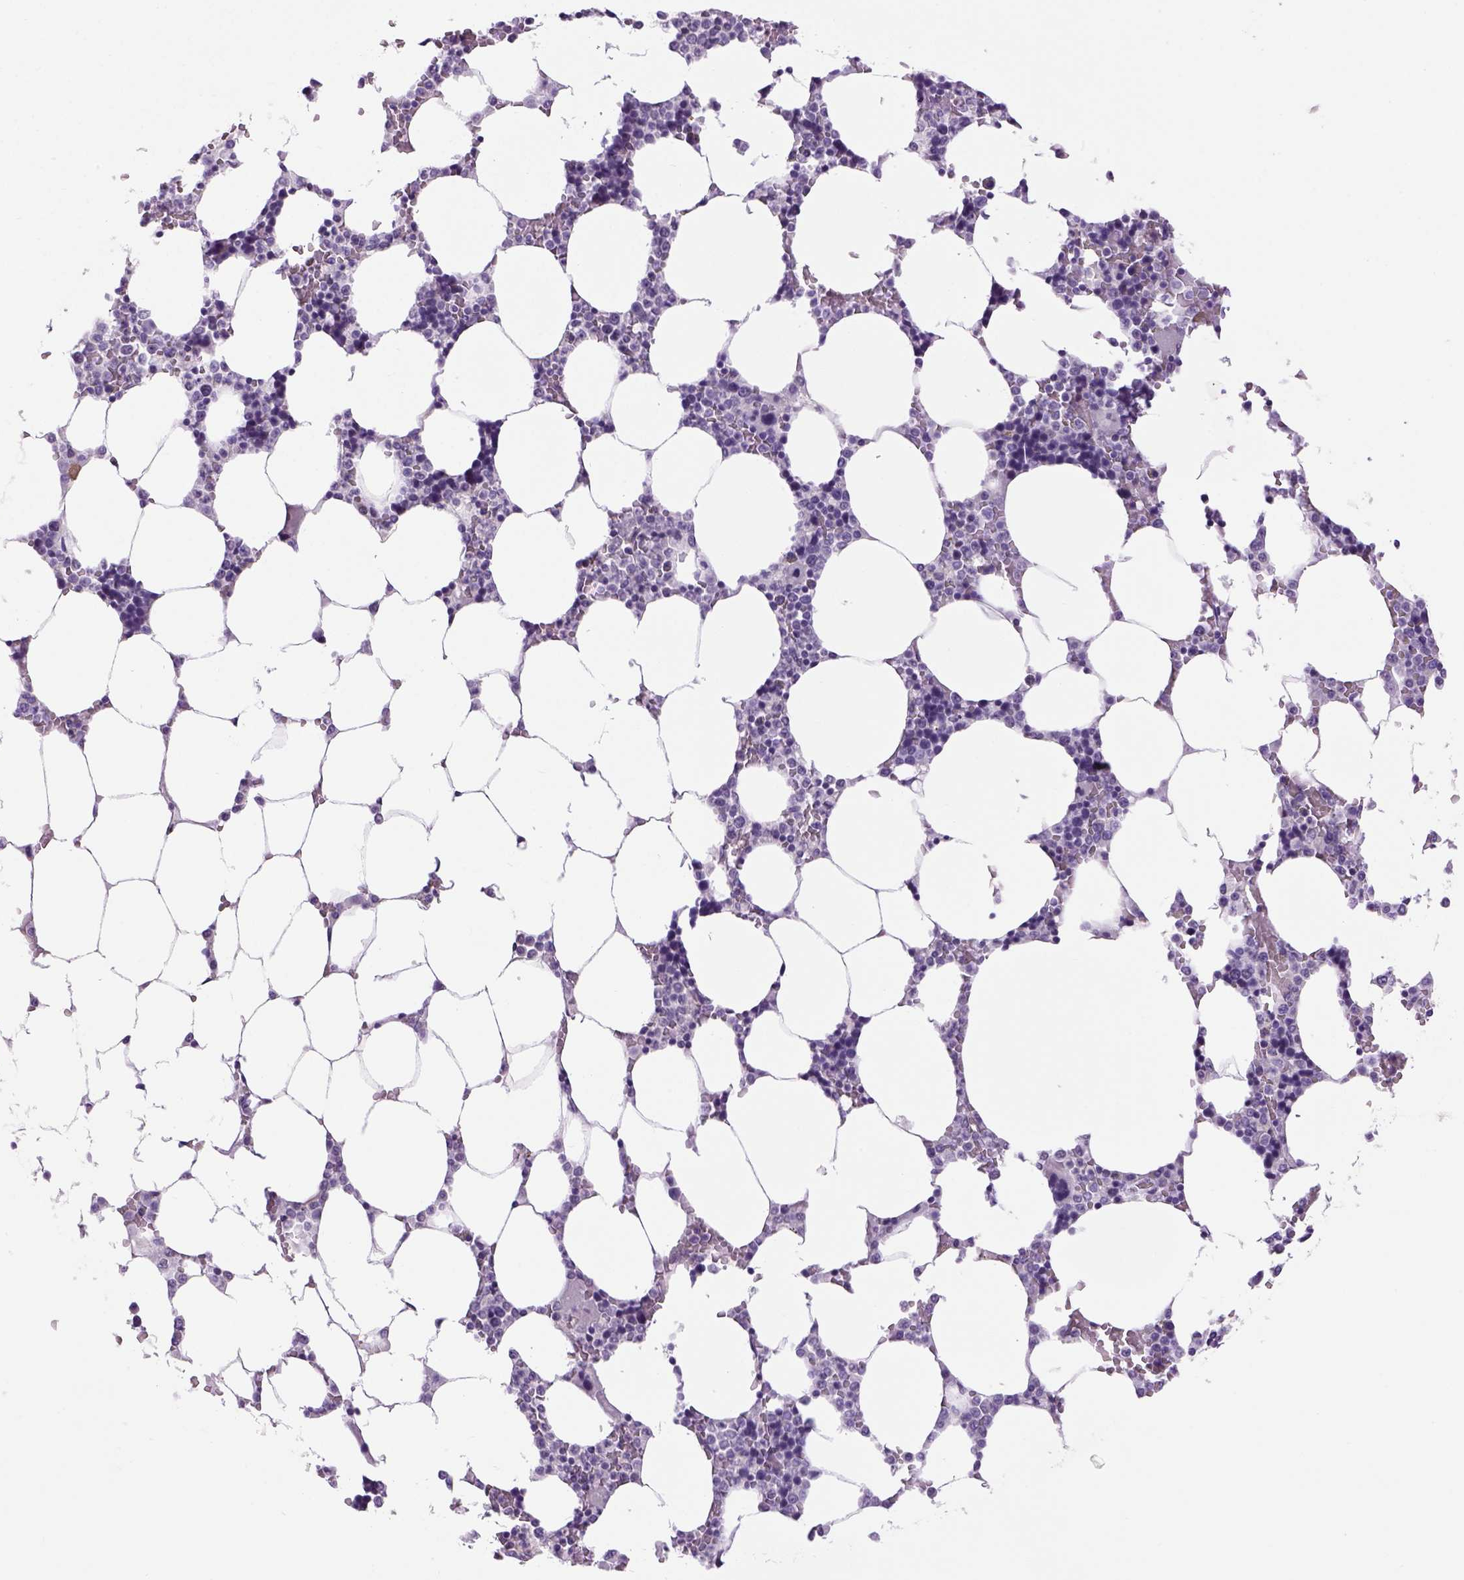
{"staining": {"intensity": "negative", "quantity": "none", "location": "none"}, "tissue": "bone marrow", "cell_type": "Hematopoietic cells", "image_type": "normal", "snomed": [{"axis": "morphology", "description": "Normal tissue, NOS"}, {"axis": "topography", "description": "Bone marrow"}], "caption": "Immunohistochemical staining of normal bone marrow demonstrates no significant expression in hematopoietic cells. The staining is performed using DAB brown chromogen with nuclei counter-stained in using hematoxylin.", "gene": "DBH", "patient": {"sex": "female", "age": 52}}